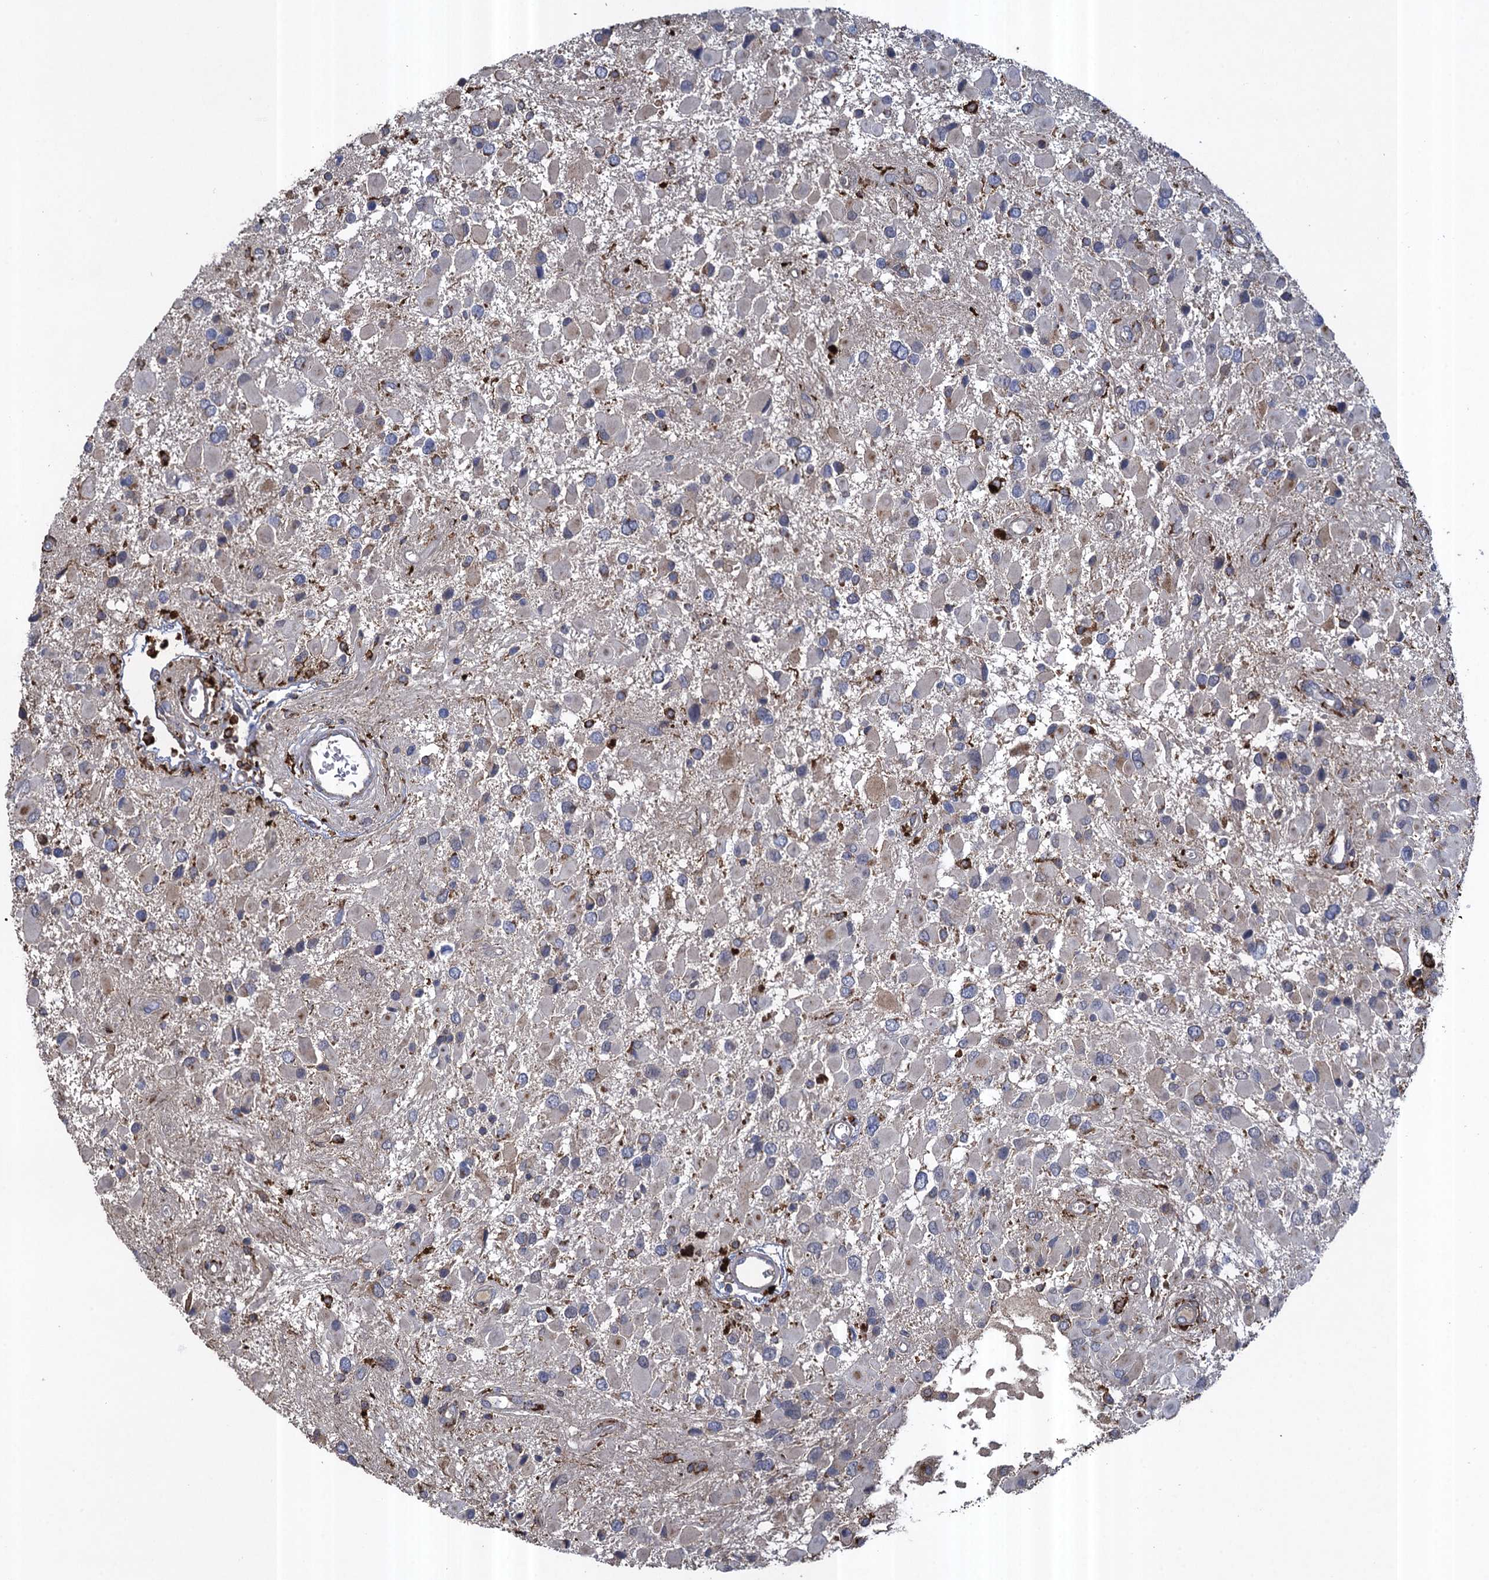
{"staining": {"intensity": "negative", "quantity": "none", "location": "none"}, "tissue": "glioma", "cell_type": "Tumor cells", "image_type": "cancer", "snomed": [{"axis": "morphology", "description": "Glioma, malignant, High grade"}, {"axis": "topography", "description": "Brain"}], "caption": "The micrograph reveals no significant expression in tumor cells of malignant high-grade glioma. (Stains: DAB (3,3'-diaminobenzidine) IHC with hematoxylin counter stain, Microscopy: brightfield microscopy at high magnification).", "gene": "TXNDC11", "patient": {"sex": "male", "age": 53}}